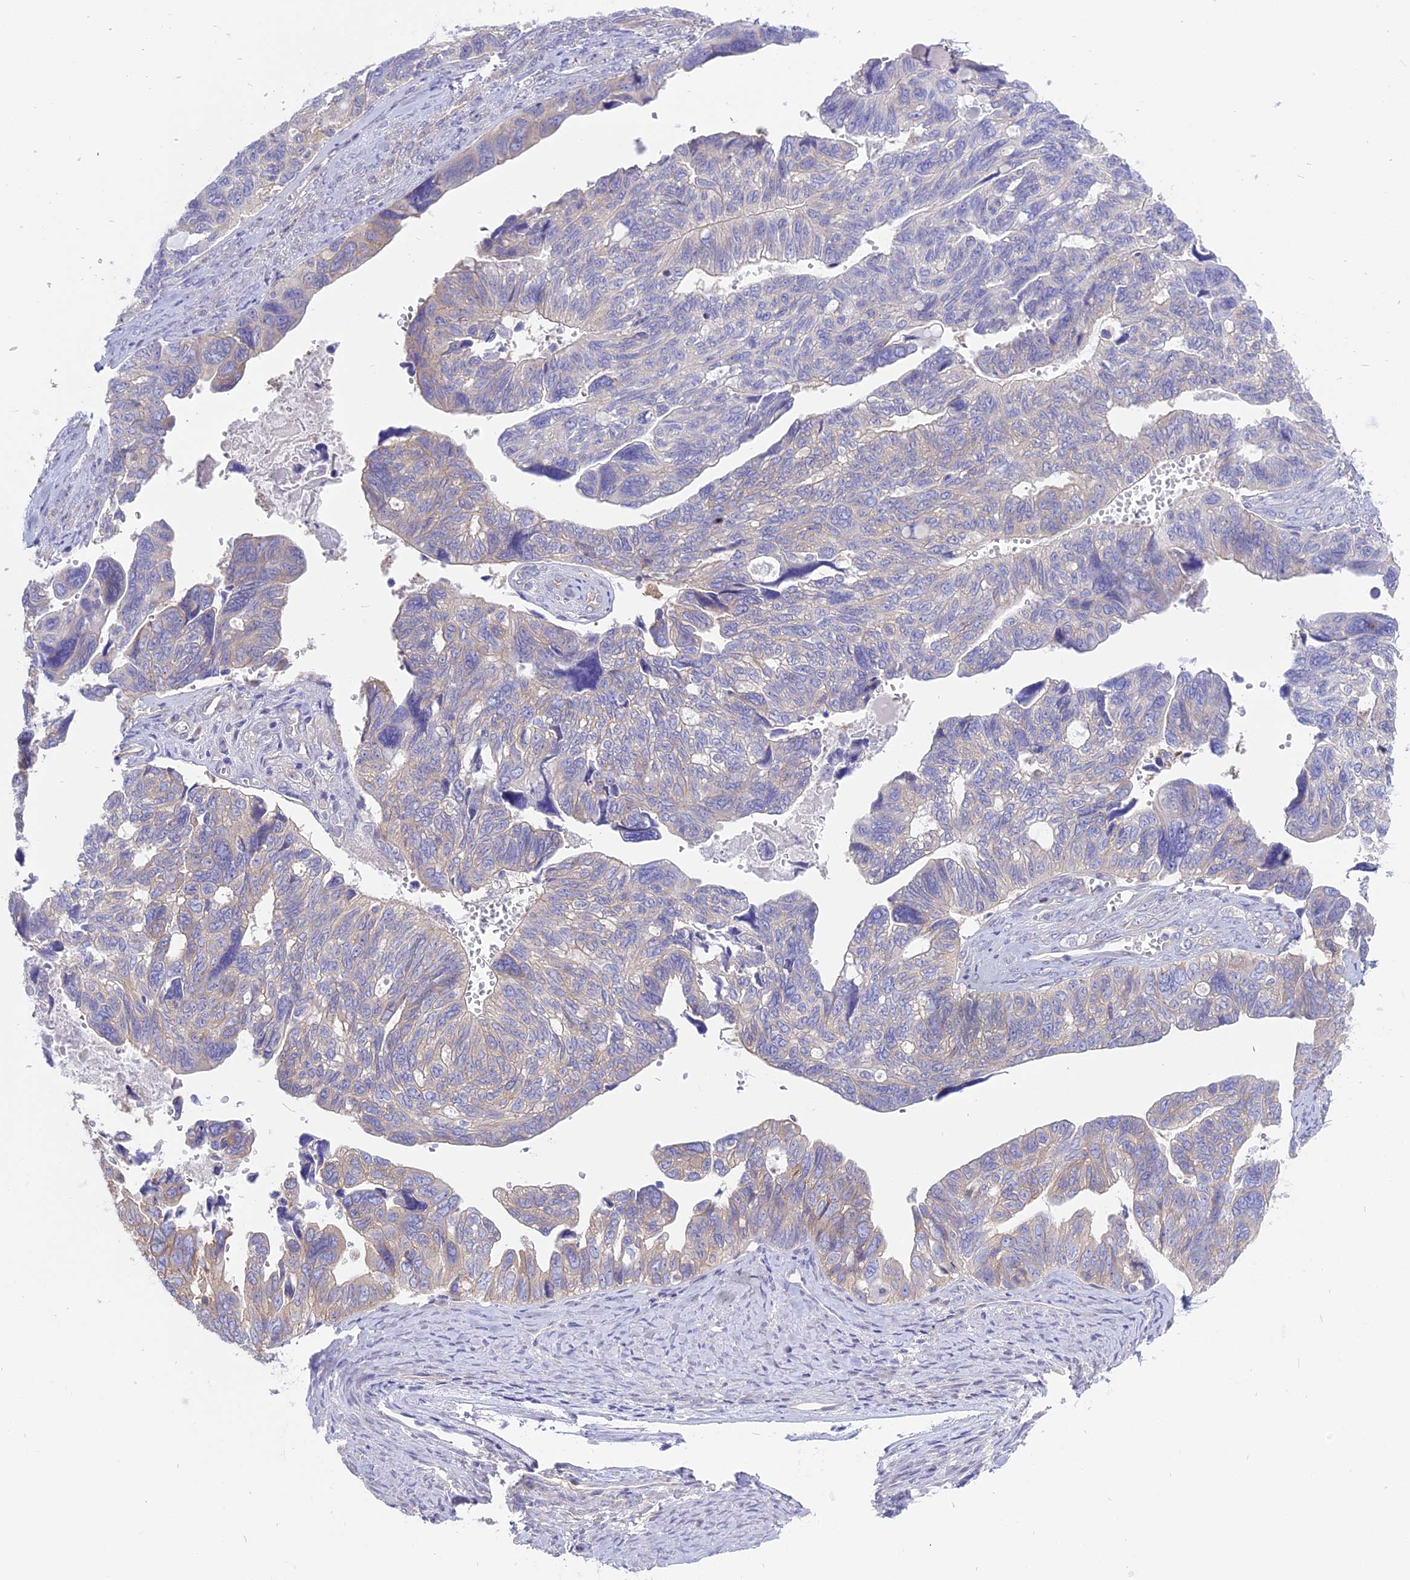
{"staining": {"intensity": "negative", "quantity": "none", "location": "none"}, "tissue": "ovarian cancer", "cell_type": "Tumor cells", "image_type": "cancer", "snomed": [{"axis": "morphology", "description": "Cystadenocarcinoma, serous, NOS"}, {"axis": "topography", "description": "Ovary"}], "caption": "IHC of human ovarian cancer shows no positivity in tumor cells.", "gene": "AHCYL1", "patient": {"sex": "female", "age": 79}}